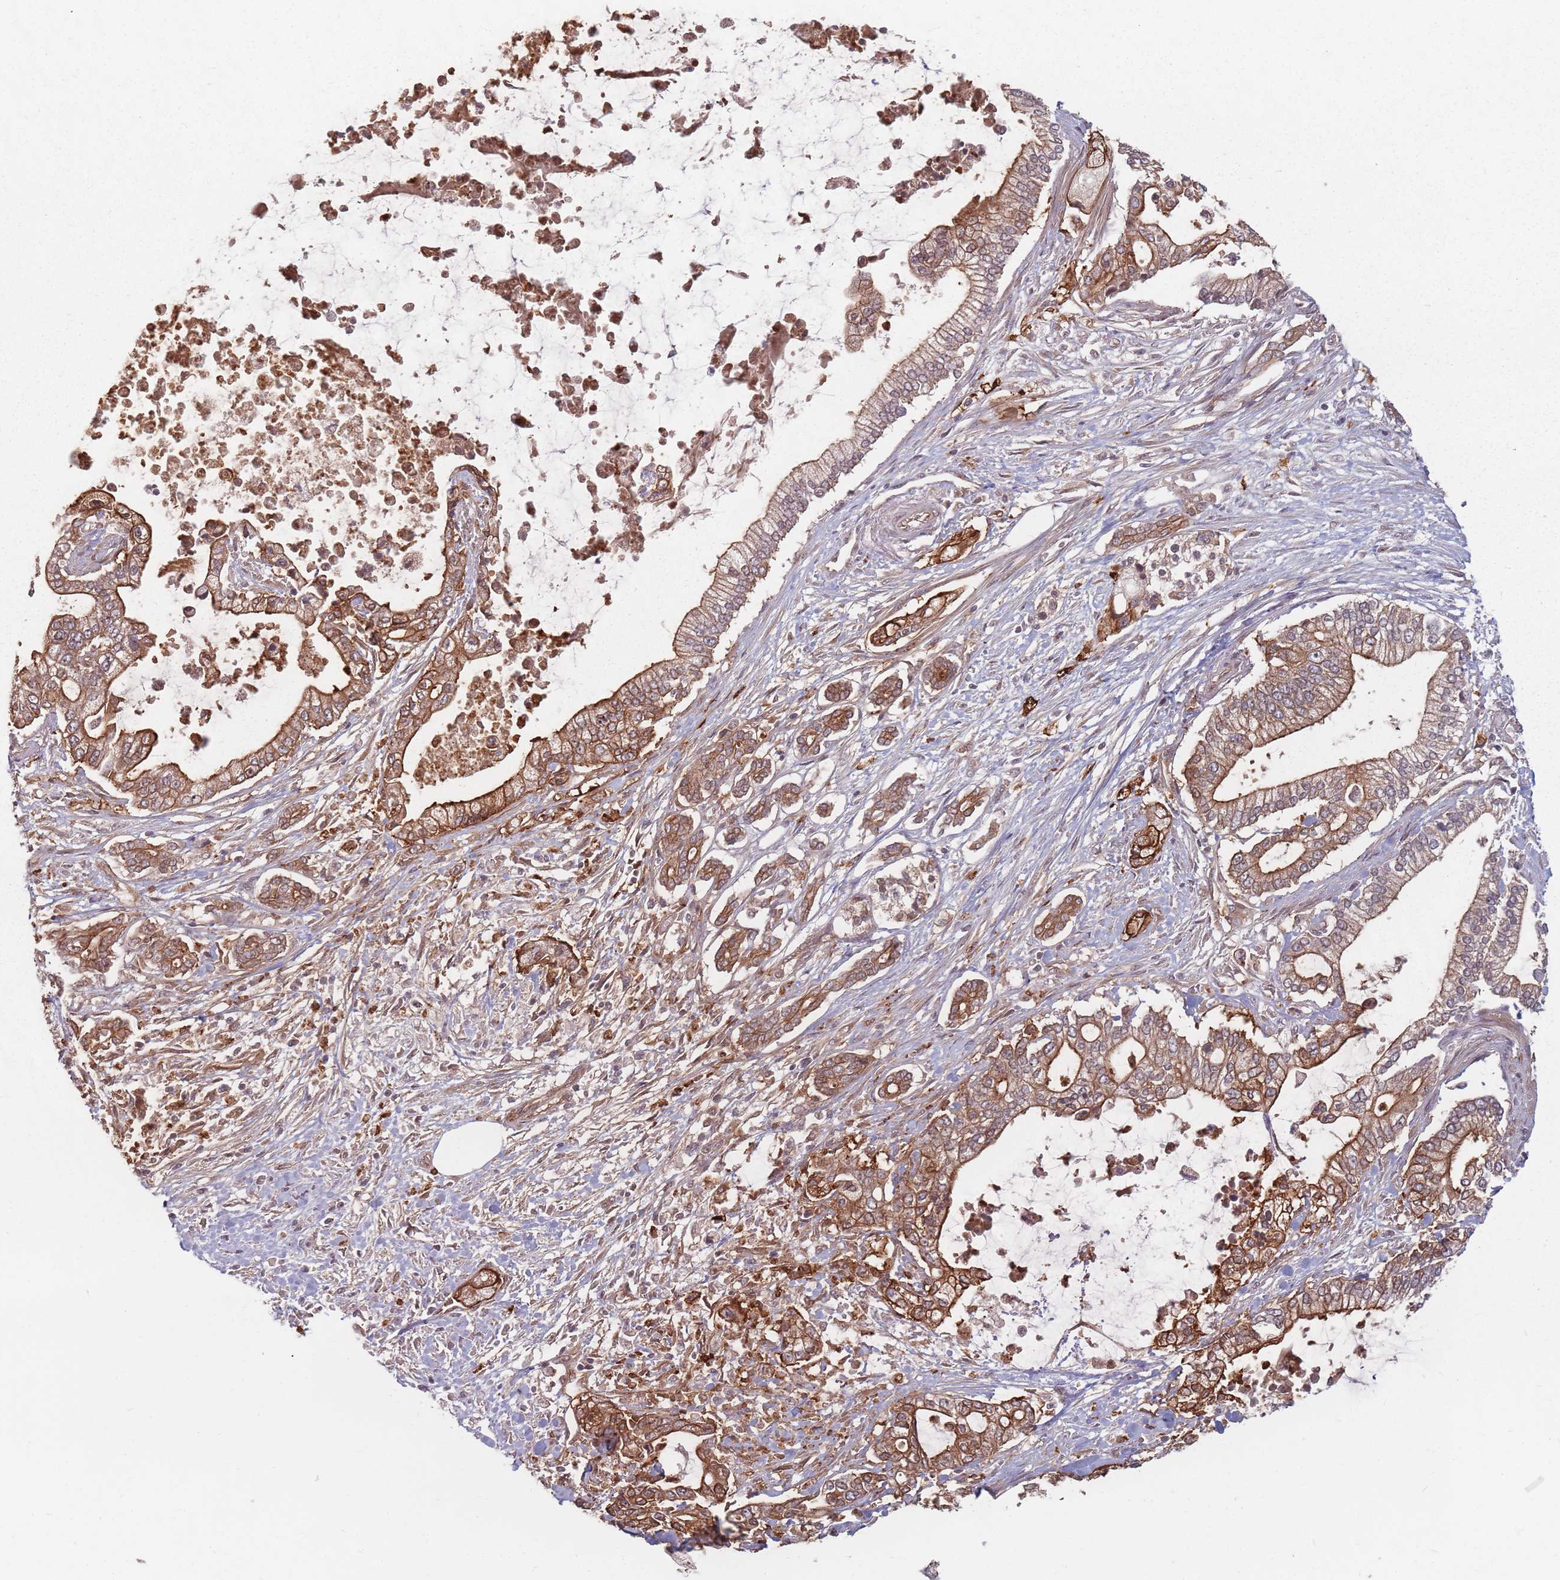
{"staining": {"intensity": "strong", "quantity": ">75%", "location": "cytoplasmic/membranous"}, "tissue": "pancreatic cancer", "cell_type": "Tumor cells", "image_type": "cancer", "snomed": [{"axis": "morphology", "description": "Adenocarcinoma, NOS"}, {"axis": "topography", "description": "Pancreas"}], "caption": "Approximately >75% of tumor cells in human pancreatic adenocarcinoma exhibit strong cytoplasmic/membranous protein expression as visualized by brown immunohistochemical staining.", "gene": "C3orf14", "patient": {"sex": "male", "age": 69}}